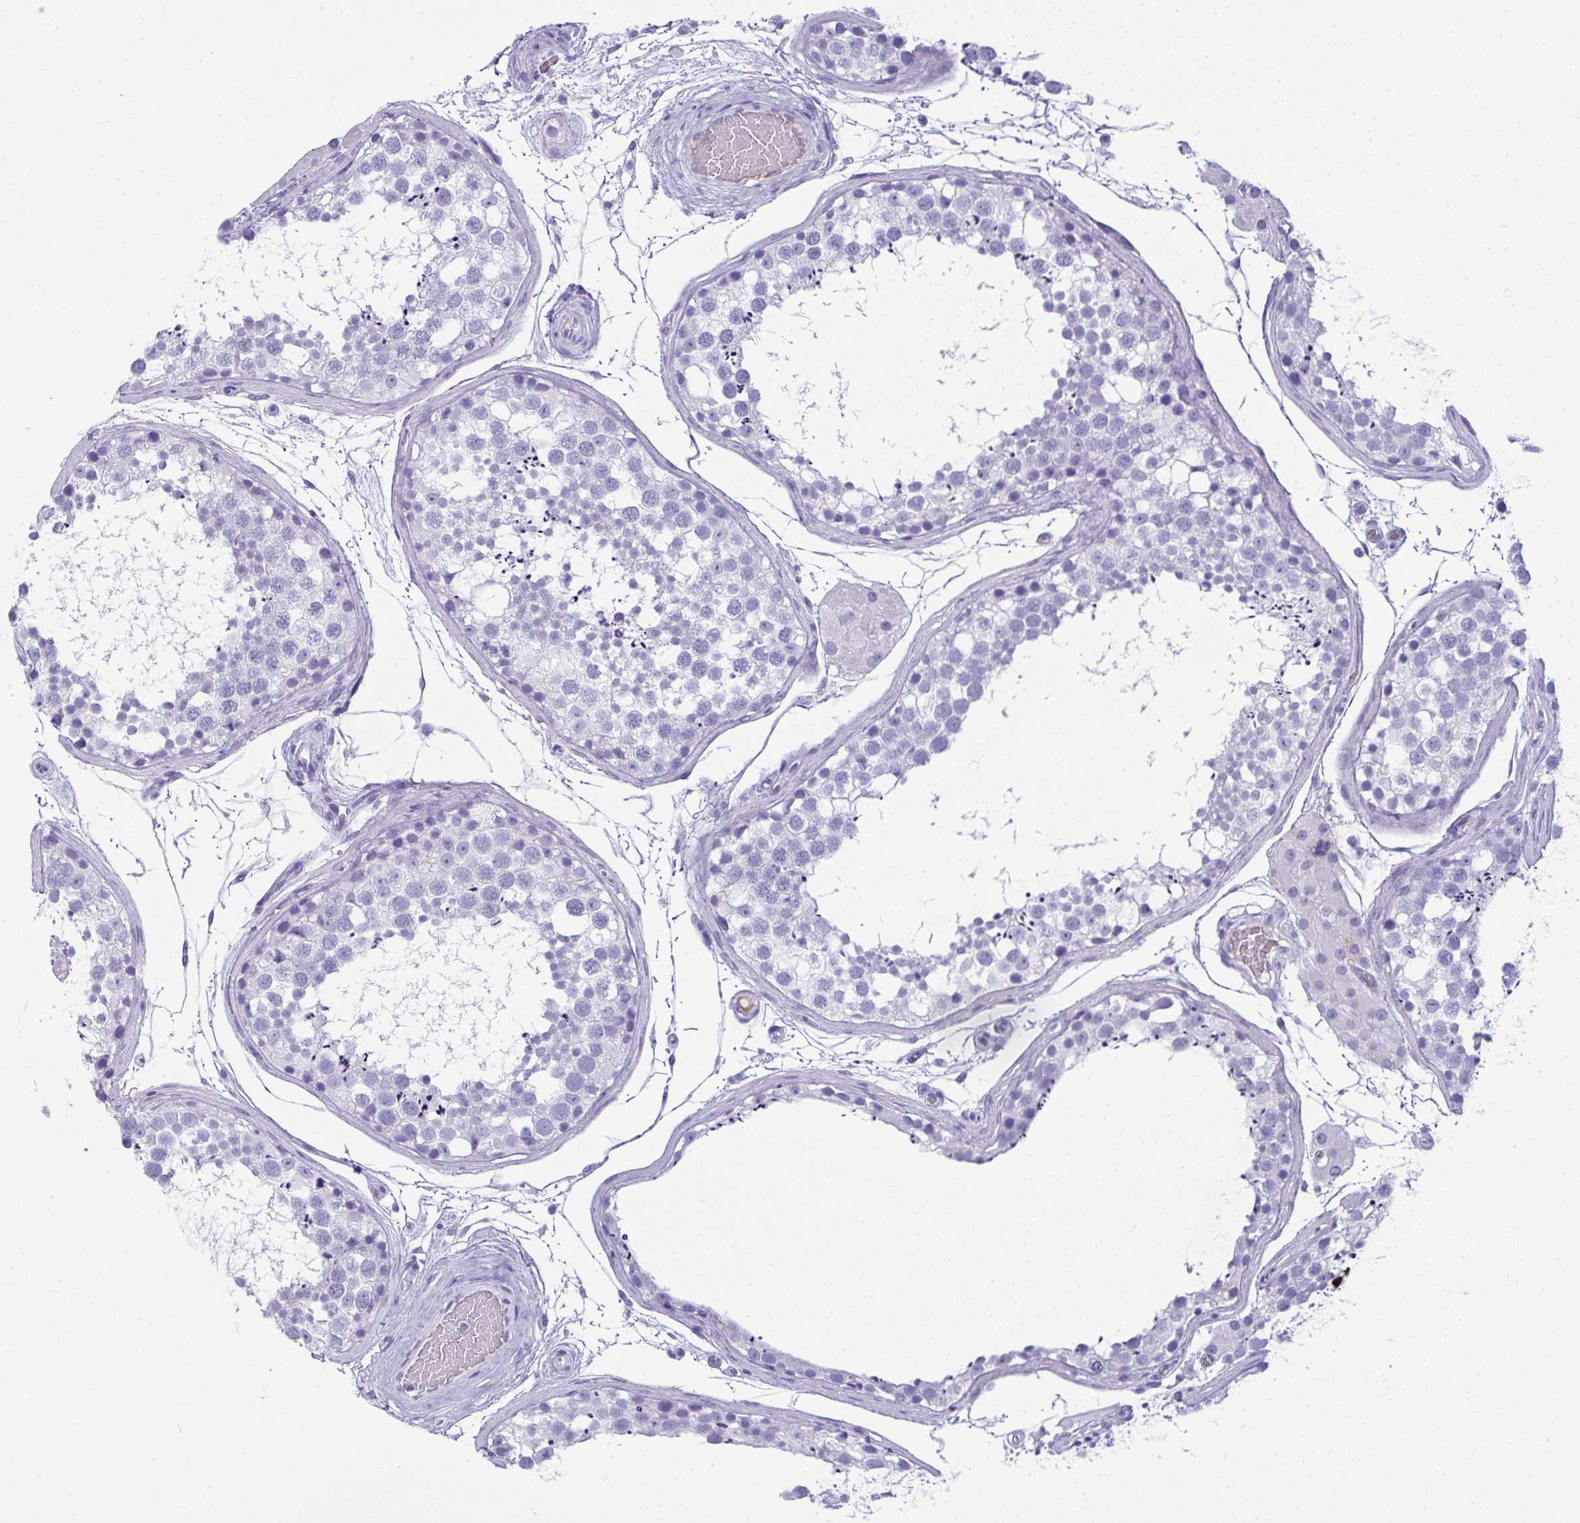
{"staining": {"intensity": "negative", "quantity": "none", "location": "none"}, "tissue": "testis", "cell_type": "Cells in seminiferous ducts", "image_type": "normal", "snomed": [{"axis": "morphology", "description": "Normal tissue, NOS"}, {"axis": "morphology", "description": "Seminoma, NOS"}, {"axis": "topography", "description": "Testis"}], "caption": "High power microscopy histopathology image of an immunohistochemistry (IHC) histopathology image of benign testis, revealing no significant expression in cells in seminiferous ducts.", "gene": "JCHAIN", "patient": {"sex": "male", "age": 65}}